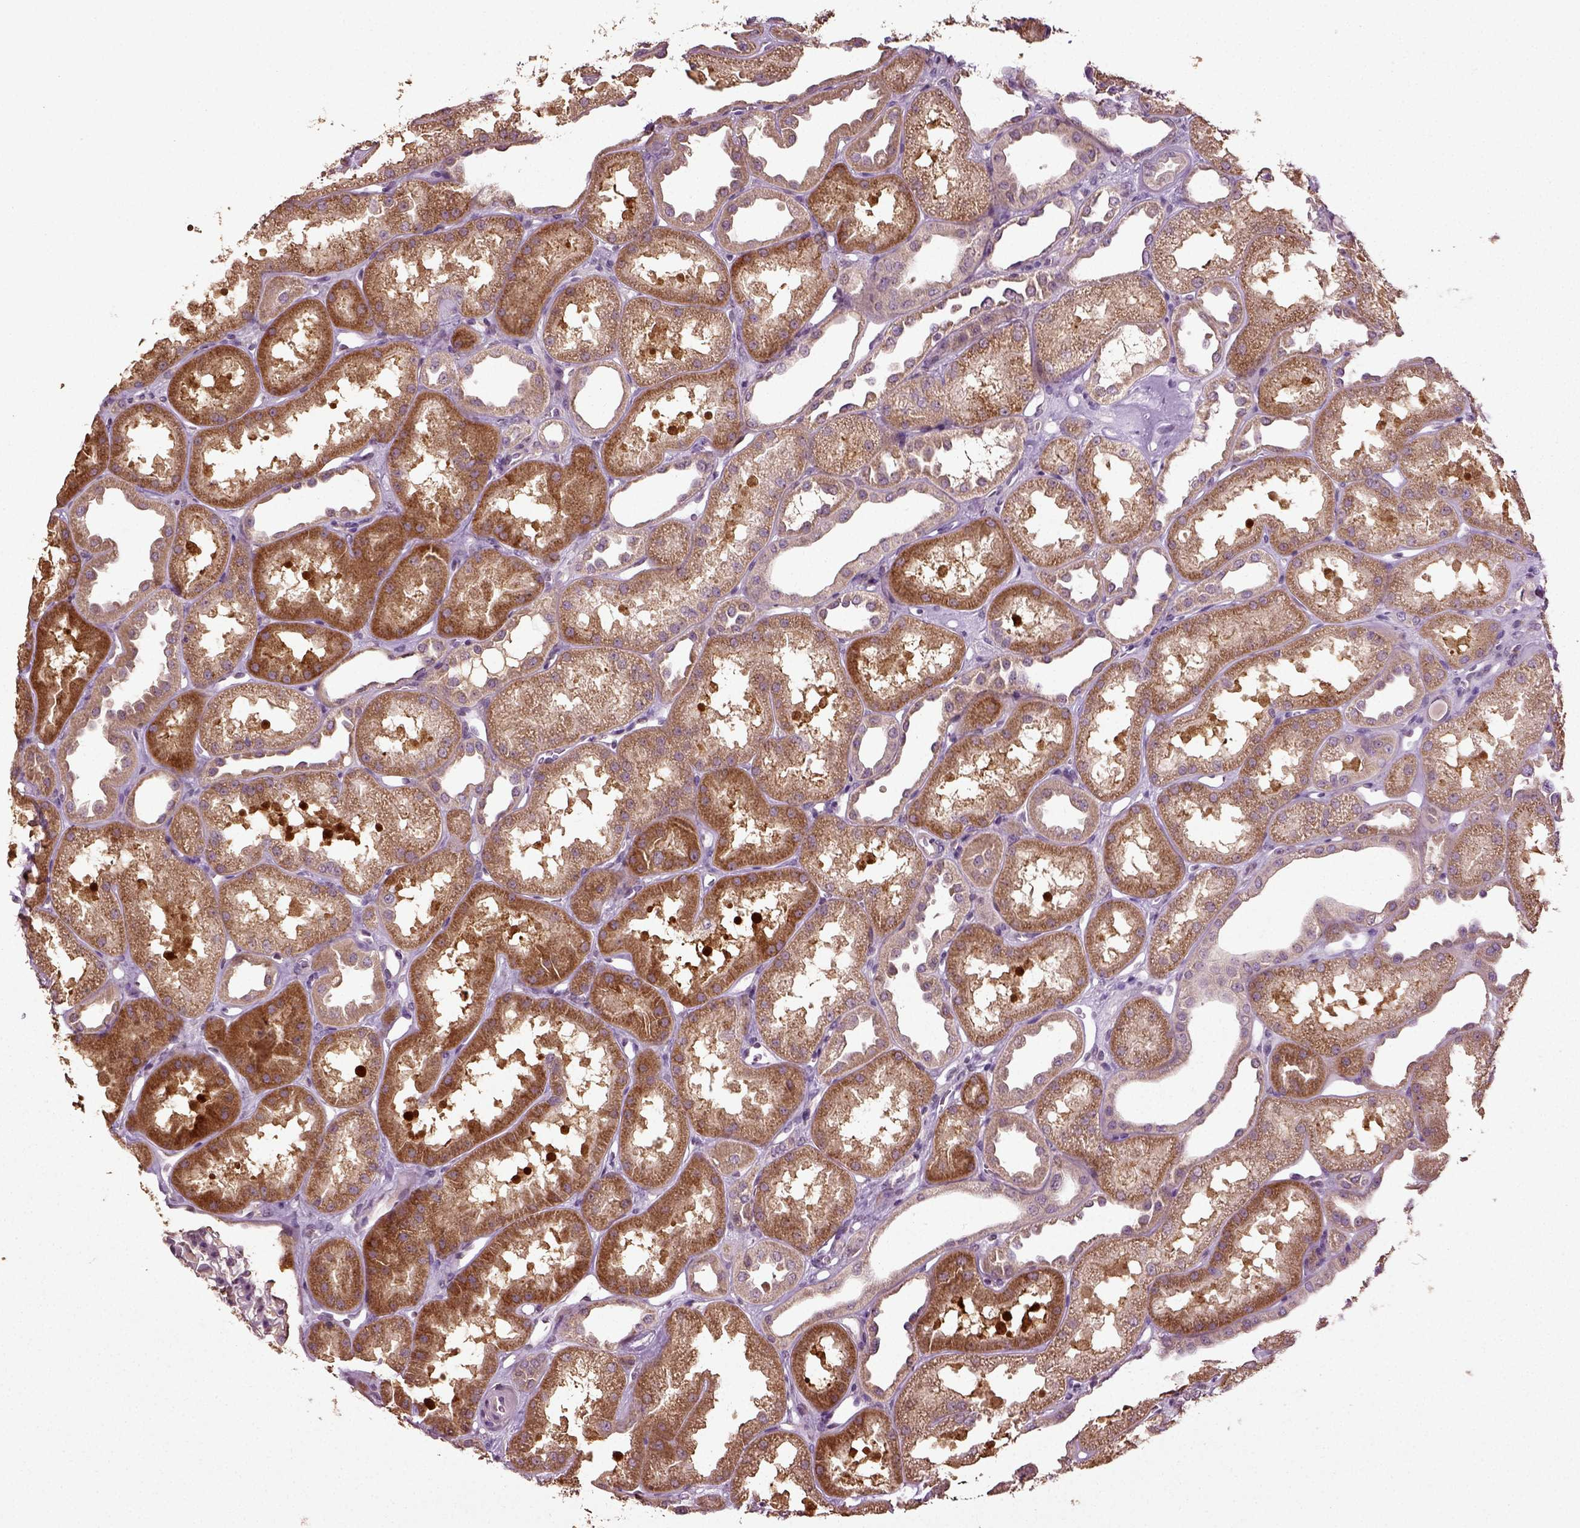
{"staining": {"intensity": "negative", "quantity": "none", "location": "none"}, "tissue": "kidney", "cell_type": "Cells in glomeruli", "image_type": "normal", "snomed": [{"axis": "morphology", "description": "Normal tissue, NOS"}, {"axis": "topography", "description": "Kidney"}], "caption": "DAB immunohistochemical staining of unremarkable human kidney exhibits no significant expression in cells in glomeruli.", "gene": "ERV3", "patient": {"sex": "male", "age": 61}}